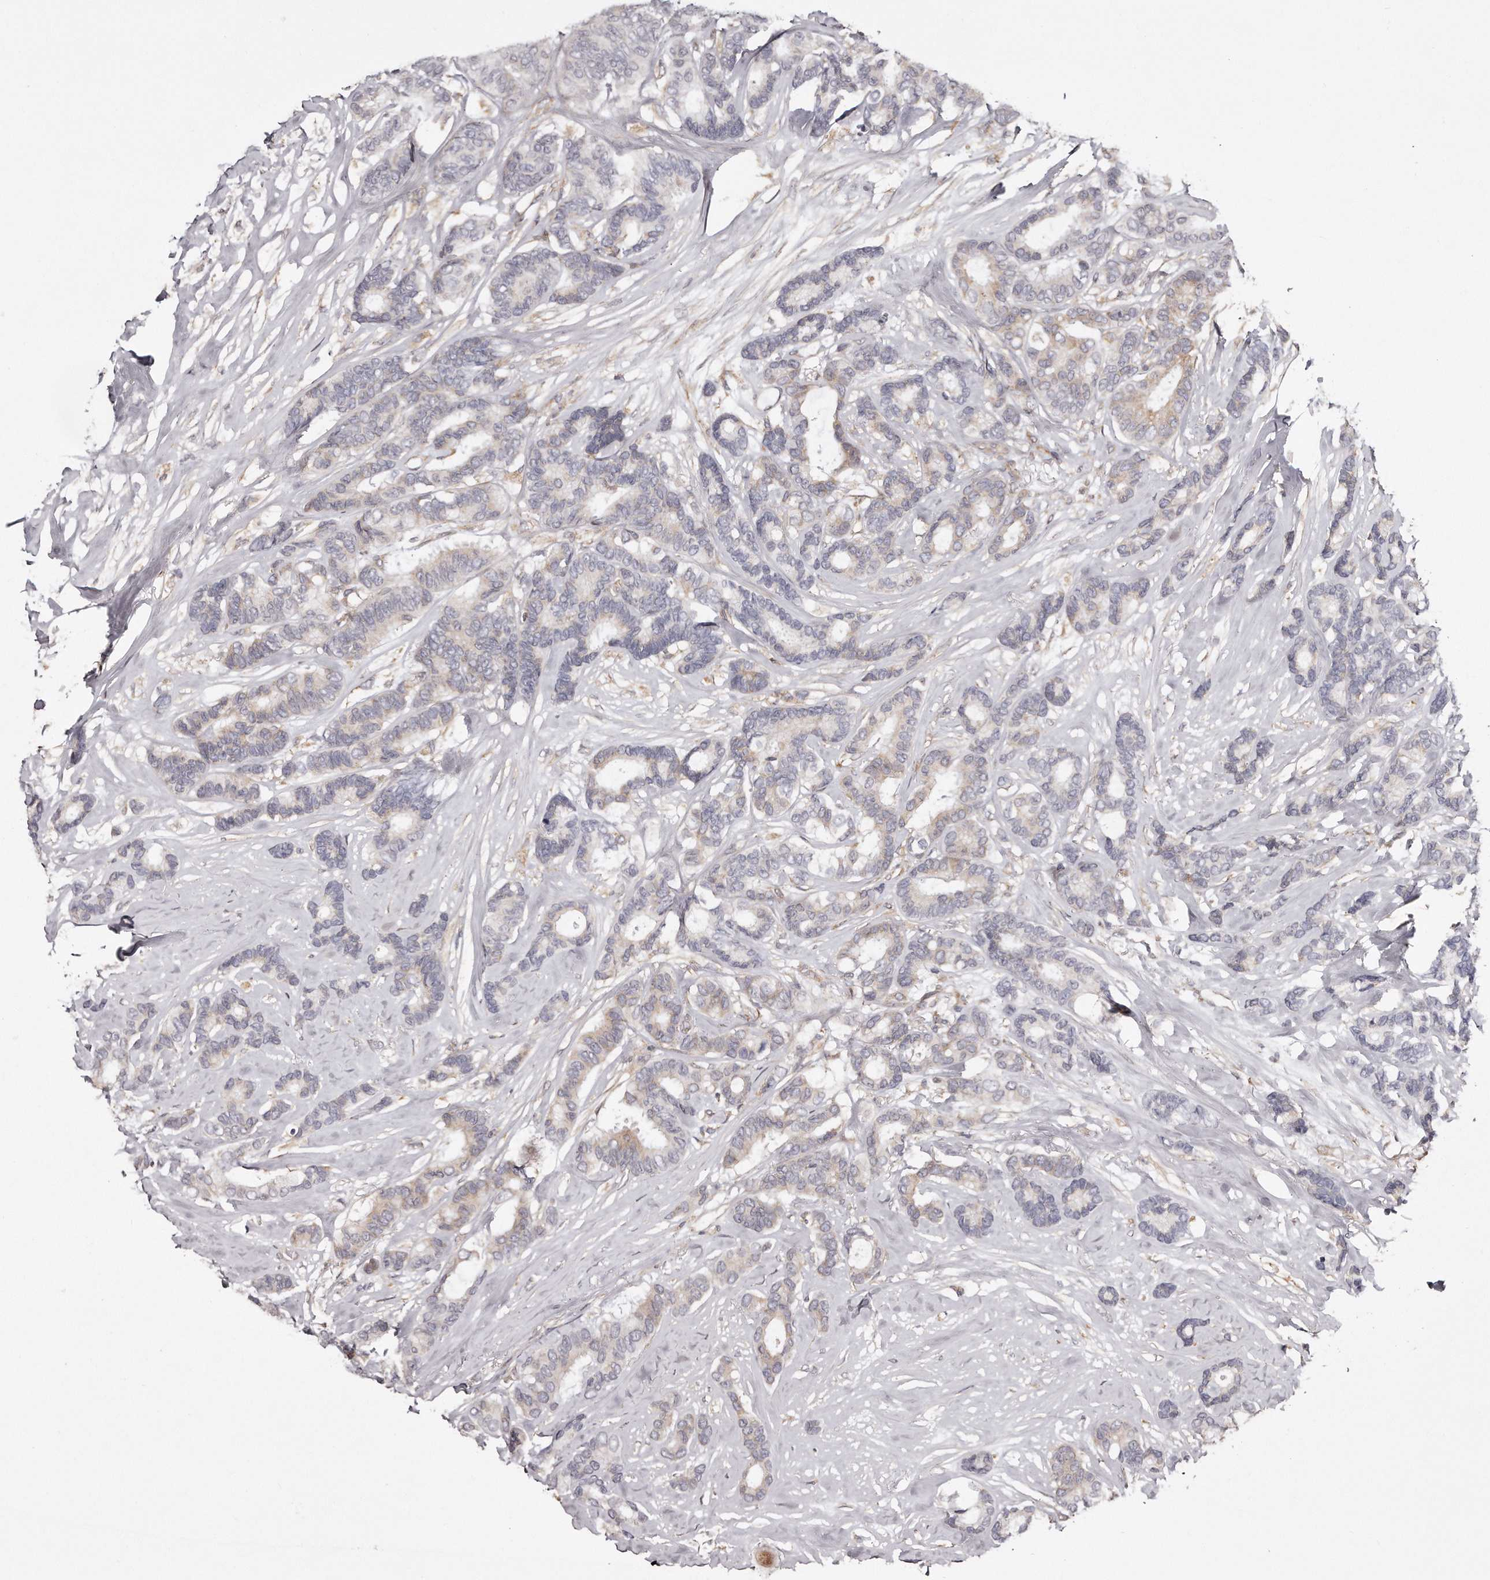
{"staining": {"intensity": "weak", "quantity": "<25%", "location": "cytoplasmic/membranous"}, "tissue": "breast cancer", "cell_type": "Tumor cells", "image_type": "cancer", "snomed": [{"axis": "morphology", "description": "Duct carcinoma"}, {"axis": "topography", "description": "Breast"}], "caption": "Intraductal carcinoma (breast) stained for a protein using immunohistochemistry (IHC) demonstrates no staining tumor cells.", "gene": "TRAPPC14", "patient": {"sex": "female", "age": 87}}